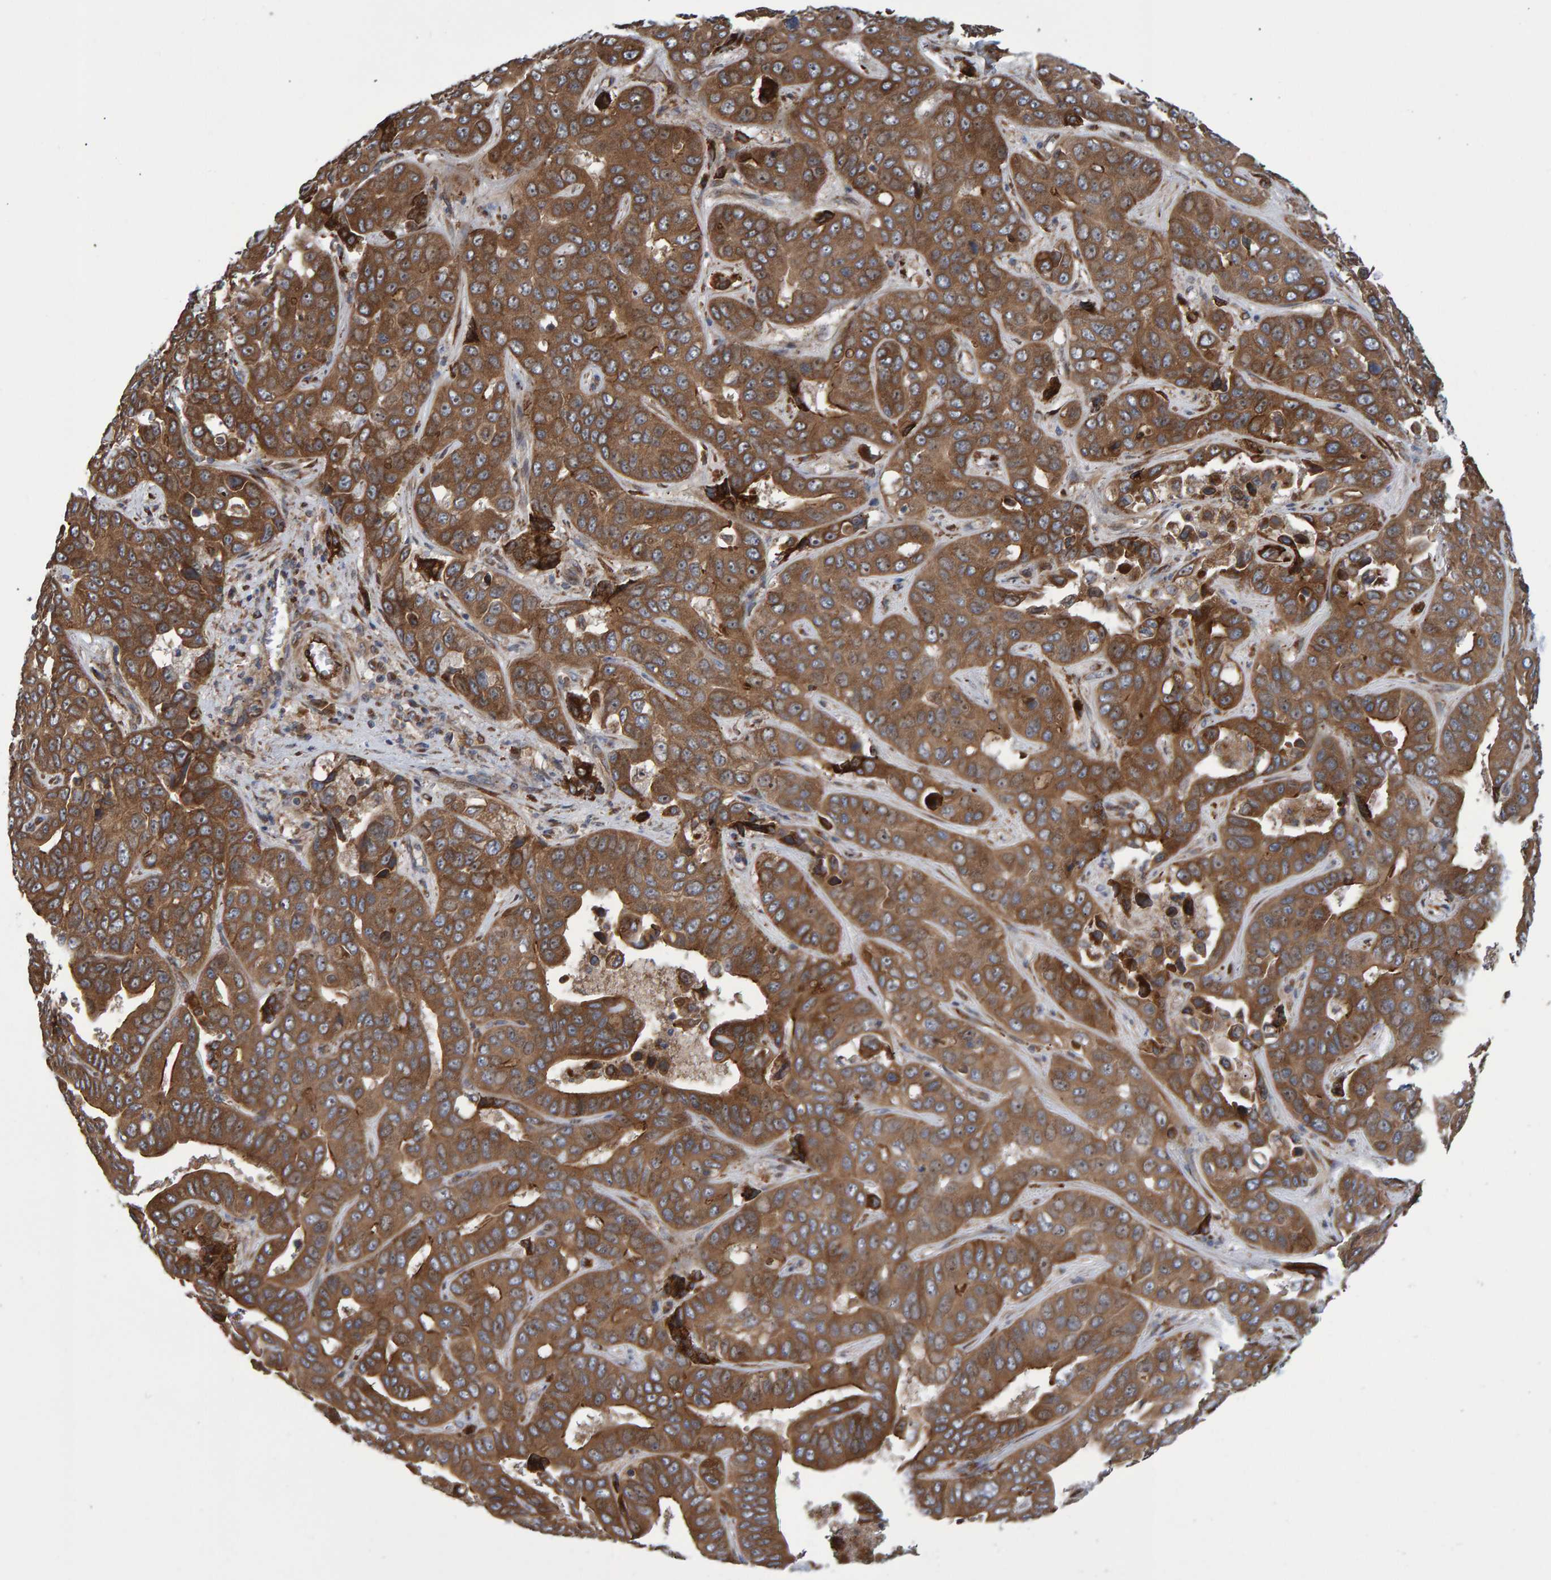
{"staining": {"intensity": "moderate", "quantity": ">75%", "location": "cytoplasmic/membranous"}, "tissue": "liver cancer", "cell_type": "Tumor cells", "image_type": "cancer", "snomed": [{"axis": "morphology", "description": "Cholangiocarcinoma"}, {"axis": "topography", "description": "Liver"}], "caption": "This image demonstrates liver cancer stained with IHC to label a protein in brown. The cytoplasmic/membranous of tumor cells show moderate positivity for the protein. Nuclei are counter-stained blue.", "gene": "FAM117A", "patient": {"sex": "female", "age": 52}}